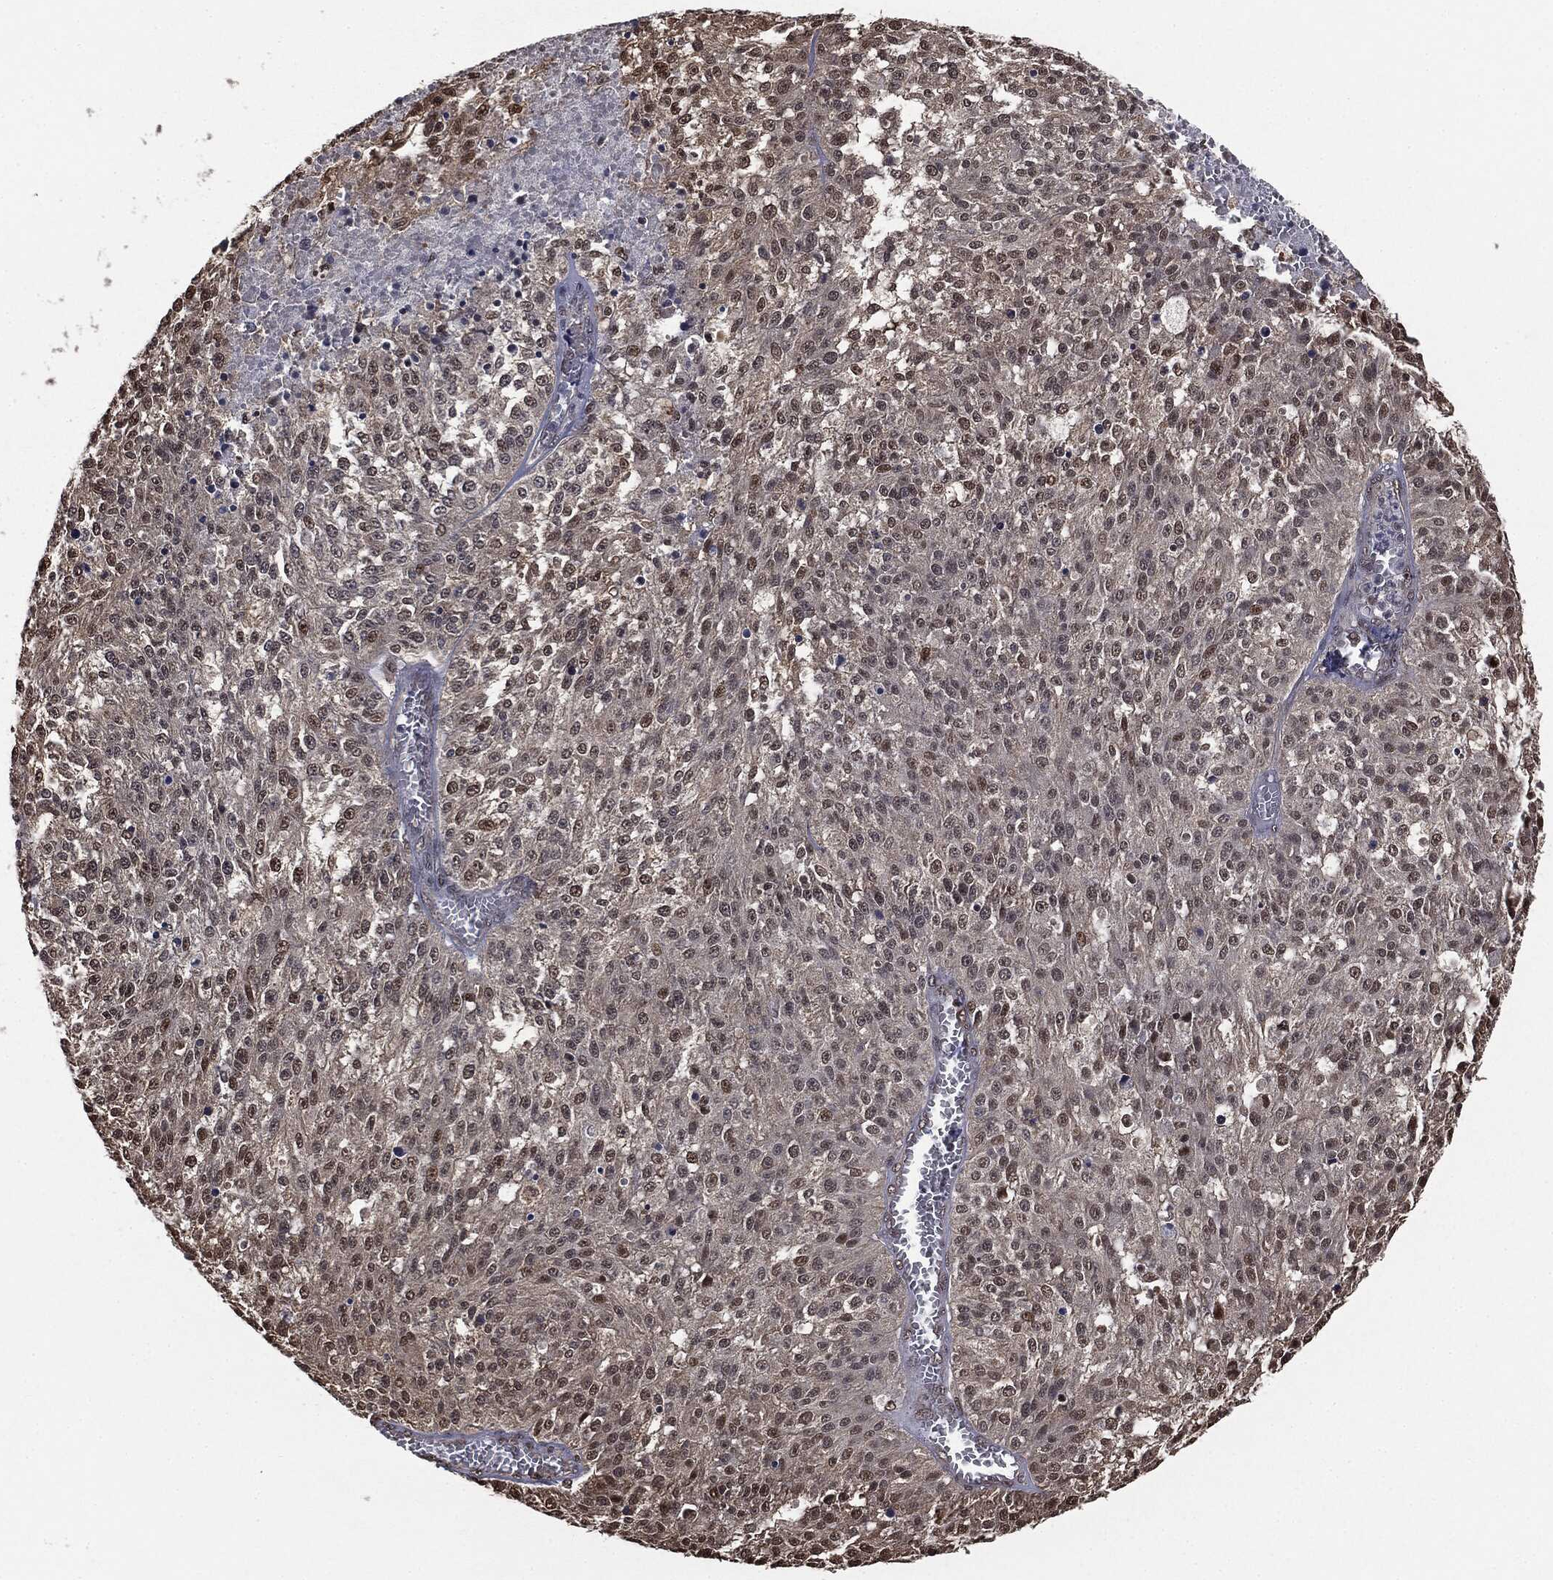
{"staining": {"intensity": "moderate", "quantity": "<25%", "location": "nuclear"}, "tissue": "melanoma", "cell_type": "Tumor cells", "image_type": "cancer", "snomed": [{"axis": "morphology", "description": "Malignant melanoma, Metastatic site"}, {"axis": "topography", "description": "Lymph node"}], "caption": "Immunohistochemical staining of human malignant melanoma (metastatic site) reveals low levels of moderate nuclear protein positivity in approximately <25% of tumor cells. The protein is stained brown, and the nuclei are stained in blue (DAB (3,3'-diaminobenzidine) IHC with brightfield microscopy, high magnification).", "gene": "SHLD2", "patient": {"sex": "female", "age": 64}}